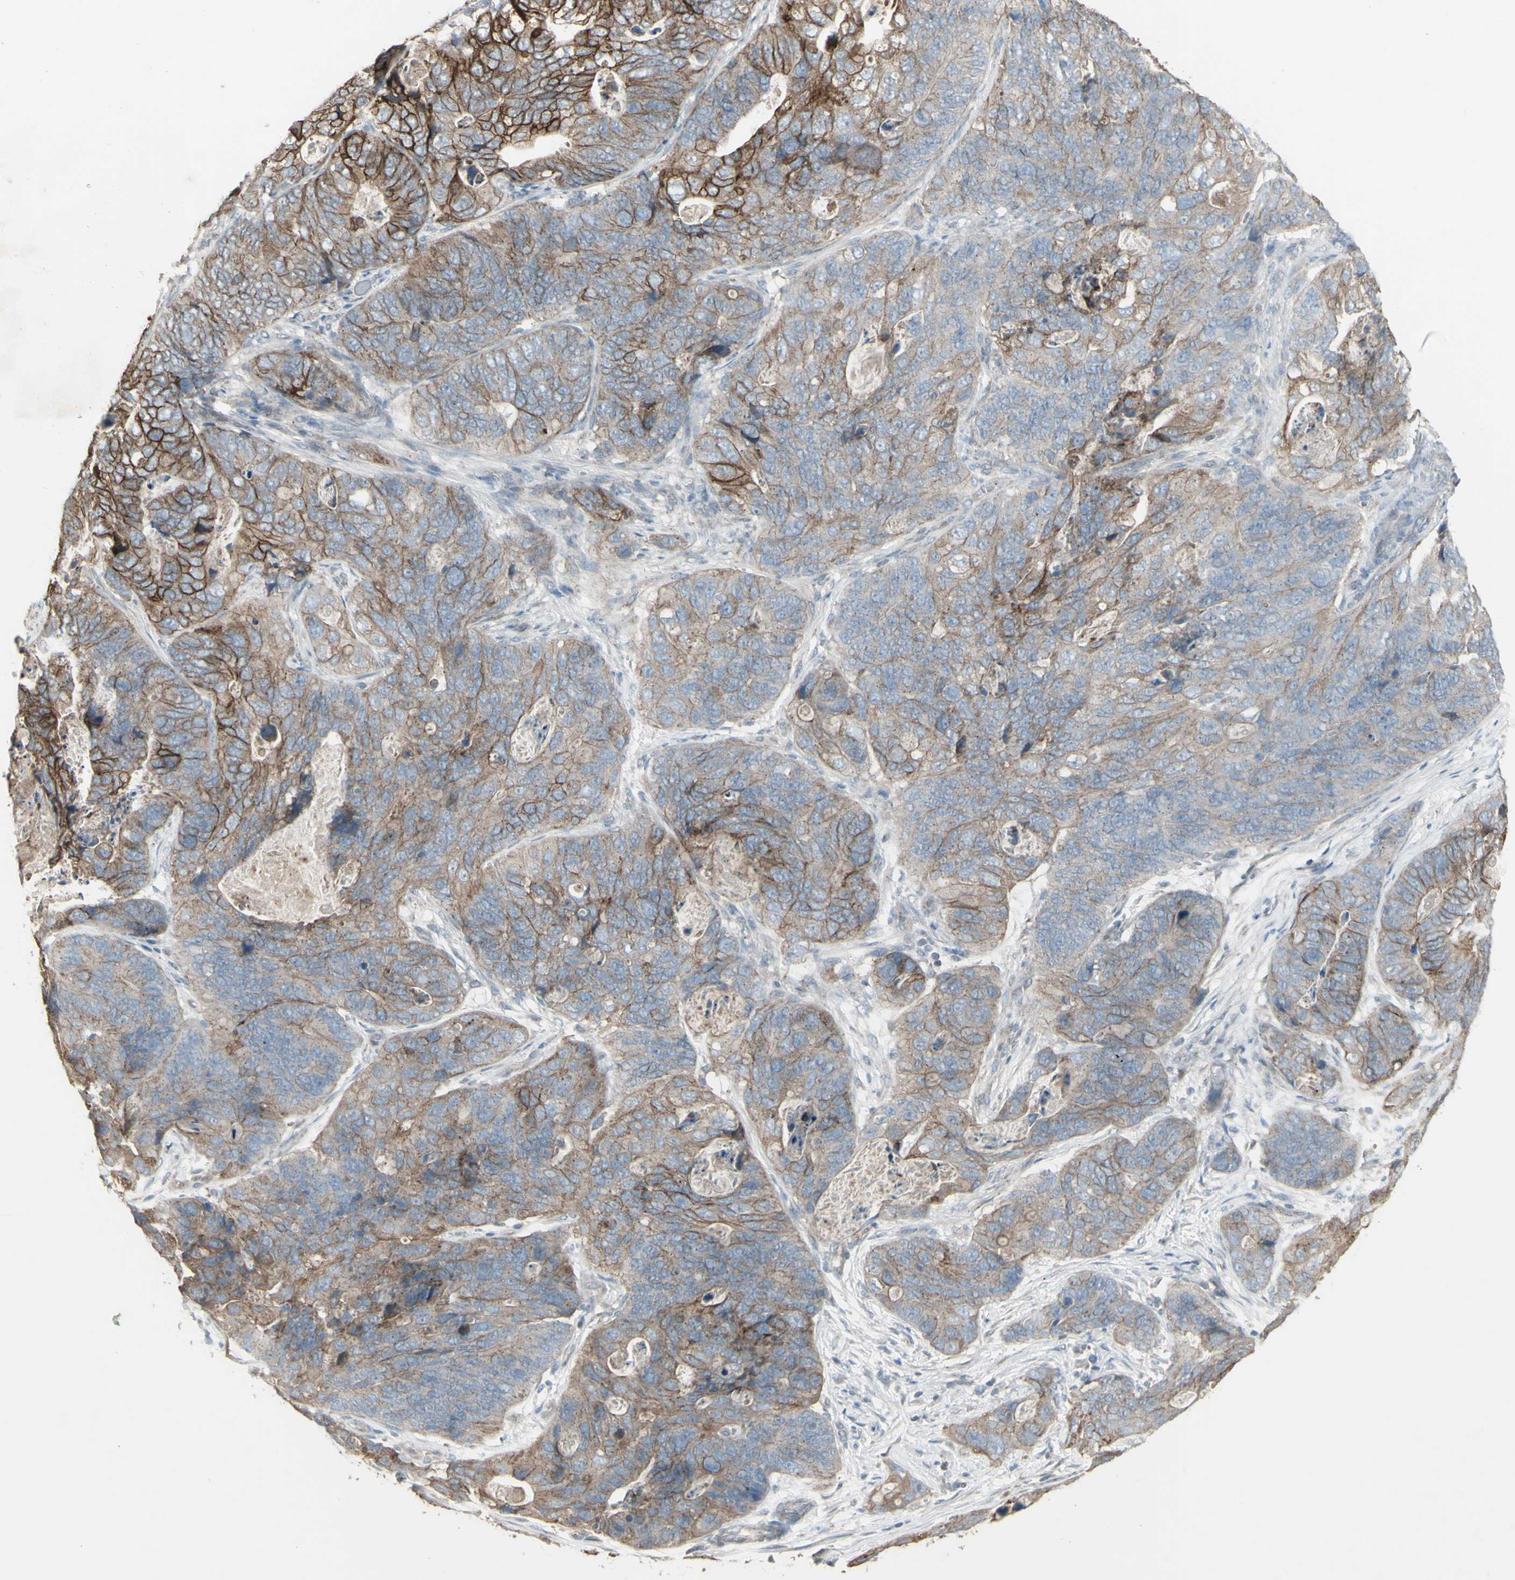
{"staining": {"intensity": "moderate", "quantity": ">75%", "location": "cytoplasmic/membranous"}, "tissue": "stomach cancer", "cell_type": "Tumor cells", "image_type": "cancer", "snomed": [{"axis": "morphology", "description": "Adenocarcinoma, NOS"}, {"axis": "topography", "description": "Stomach"}], "caption": "Moderate cytoplasmic/membranous expression is present in approximately >75% of tumor cells in stomach adenocarcinoma.", "gene": "FXYD3", "patient": {"sex": "female", "age": 89}}